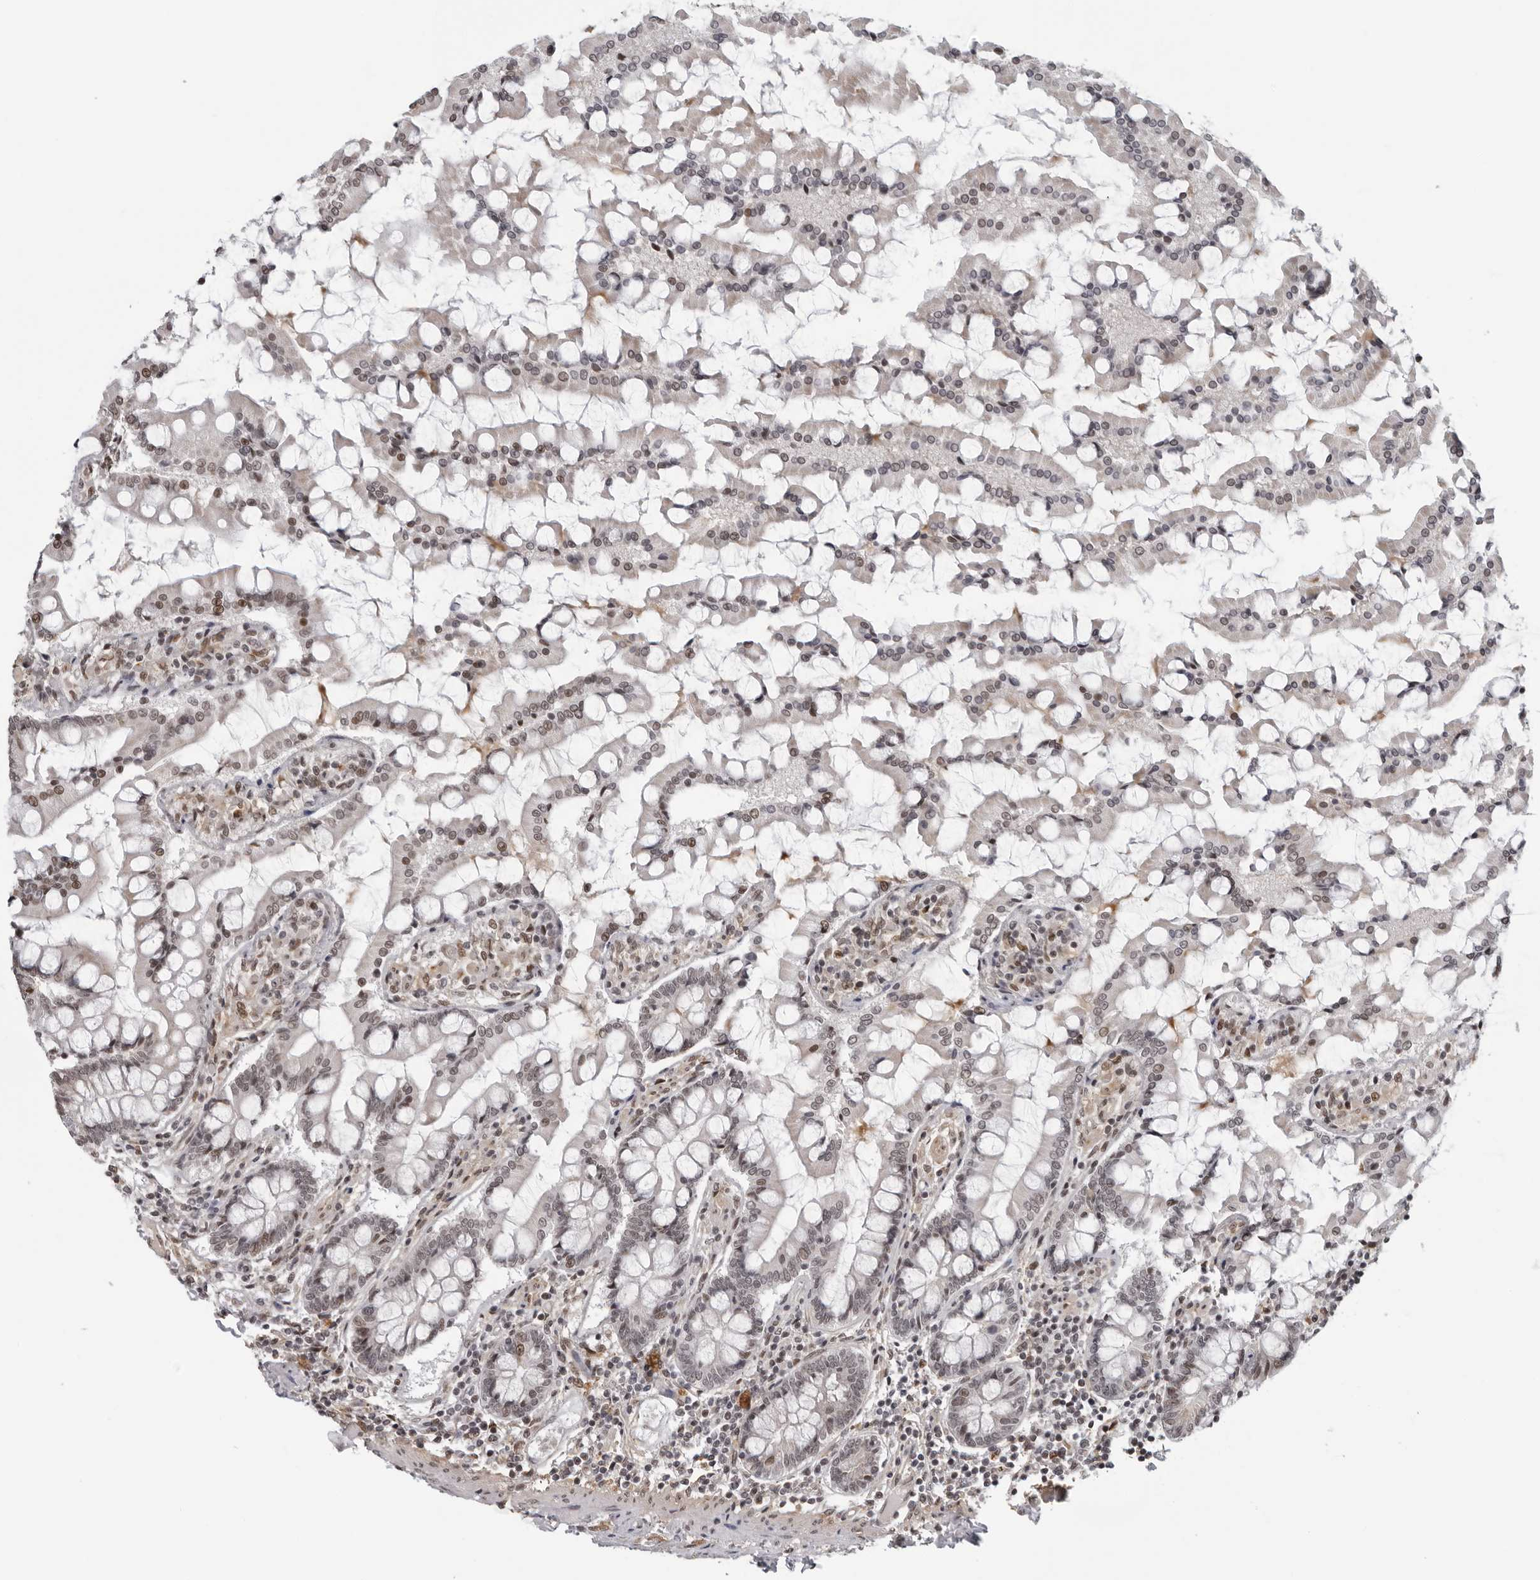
{"staining": {"intensity": "moderate", "quantity": "25%-75%", "location": "nuclear"}, "tissue": "small intestine", "cell_type": "Glandular cells", "image_type": "normal", "snomed": [{"axis": "morphology", "description": "Normal tissue, NOS"}, {"axis": "topography", "description": "Small intestine"}], "caption": "This image shows unremarkable small intestine stained with IHC to label a protein in brown. The nuclear of glandular cells show moderate positivity for the protein. Nuclei are counter-stained blue.", "gene": "MAF", "patient": {"sex": "male", "age": 41}}